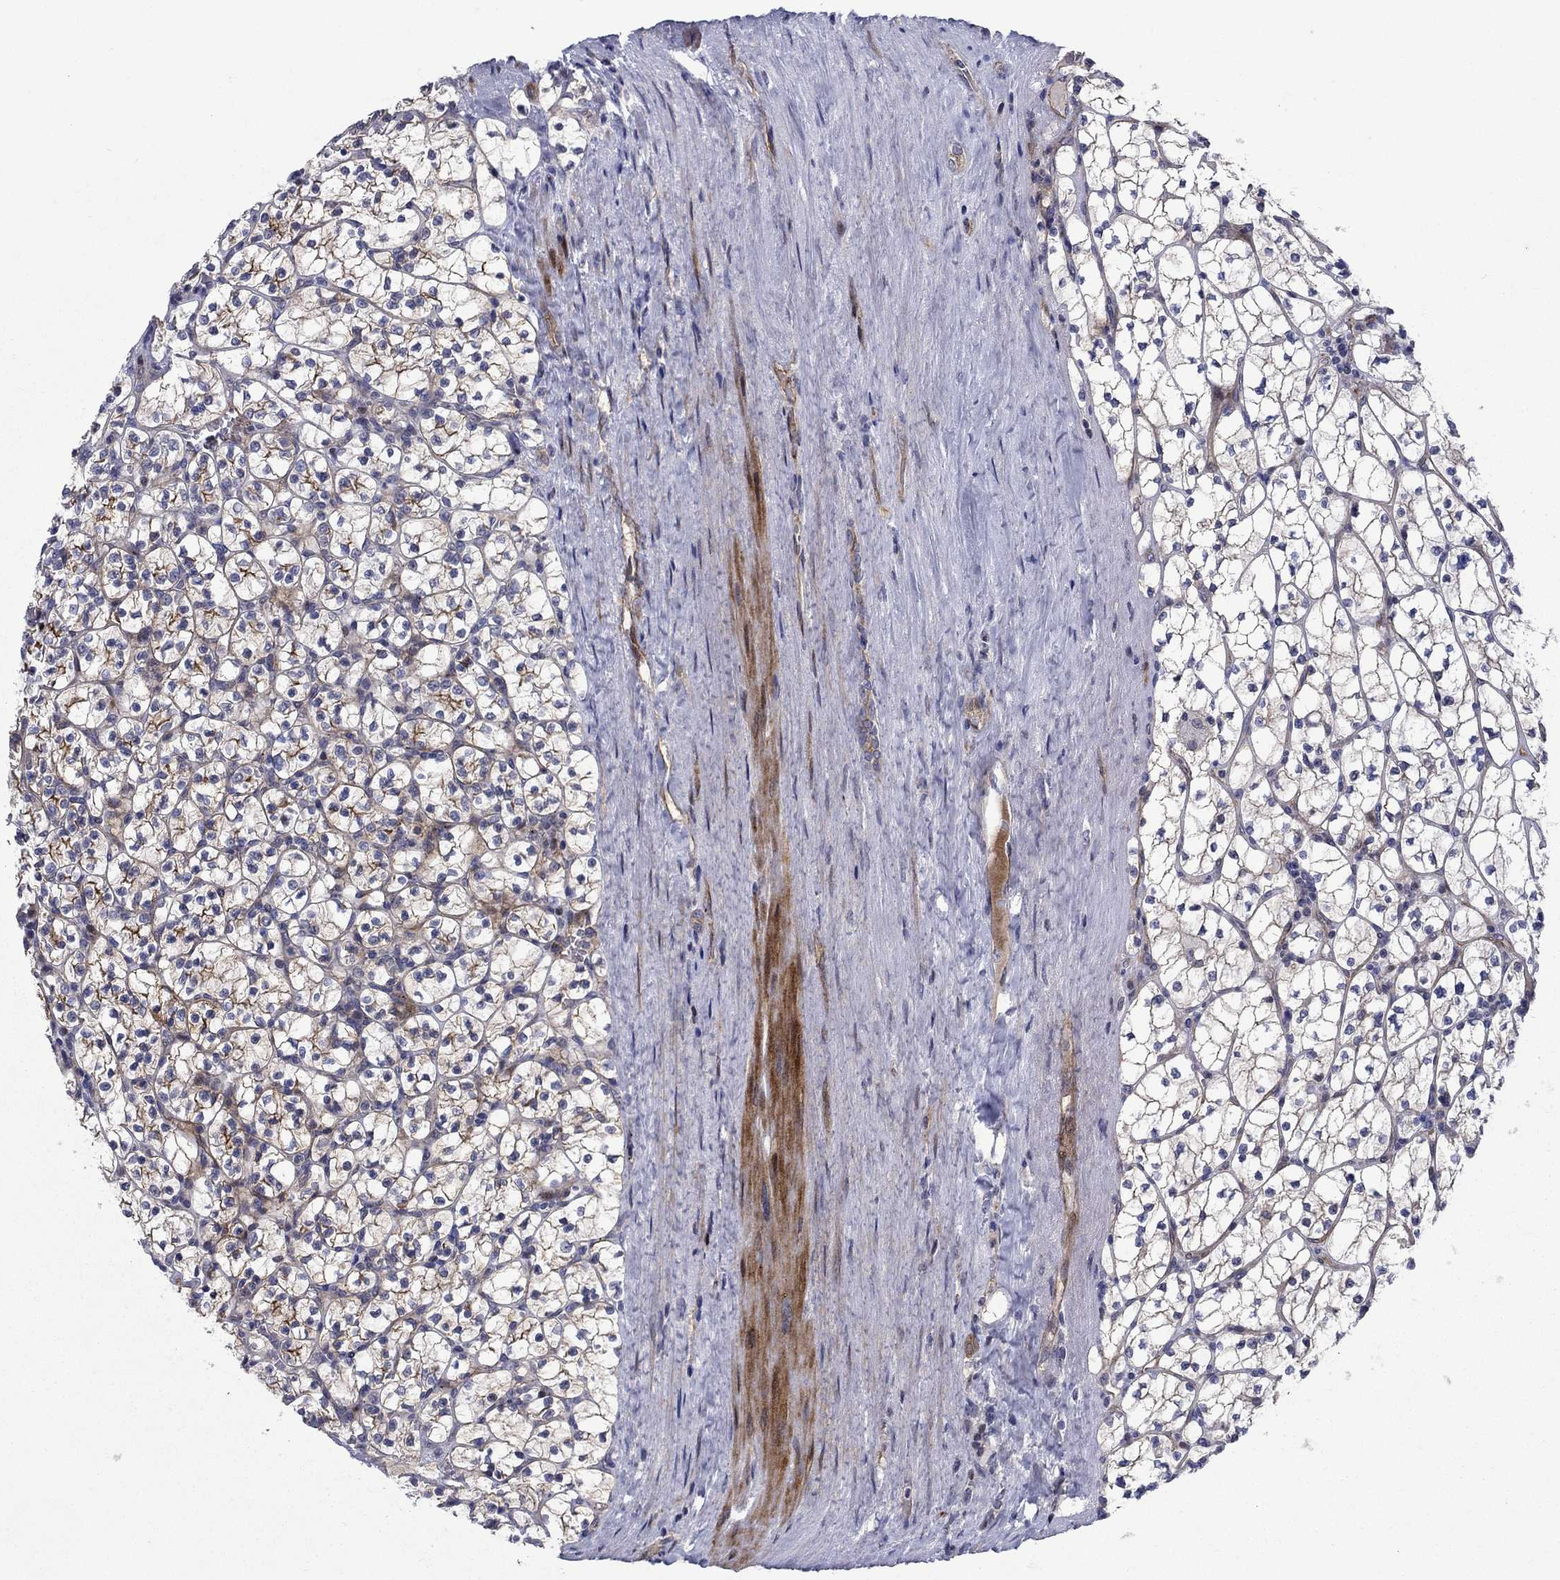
{"staining": {"intensity": "strong", "quantity": "25%-75%", "location": "cytoplasmic/membranous"}, "tissue": "renal cancer", "cell_type": "Tumor cells", "image_type": "cancer", "snomed": [{"axis": "morphology", "description": "Adenocarcinoma, NOS"}, {"axis": "topography", "description": "Kidney"}], "caption": "Renal adenocarcinoma tissue demonstrates strong cytoplasmic/membranous staining in approximately 25%-75% of tumor cells", "gene": "SLC7A1", "patient": {"sex": "female", "age": 89}}